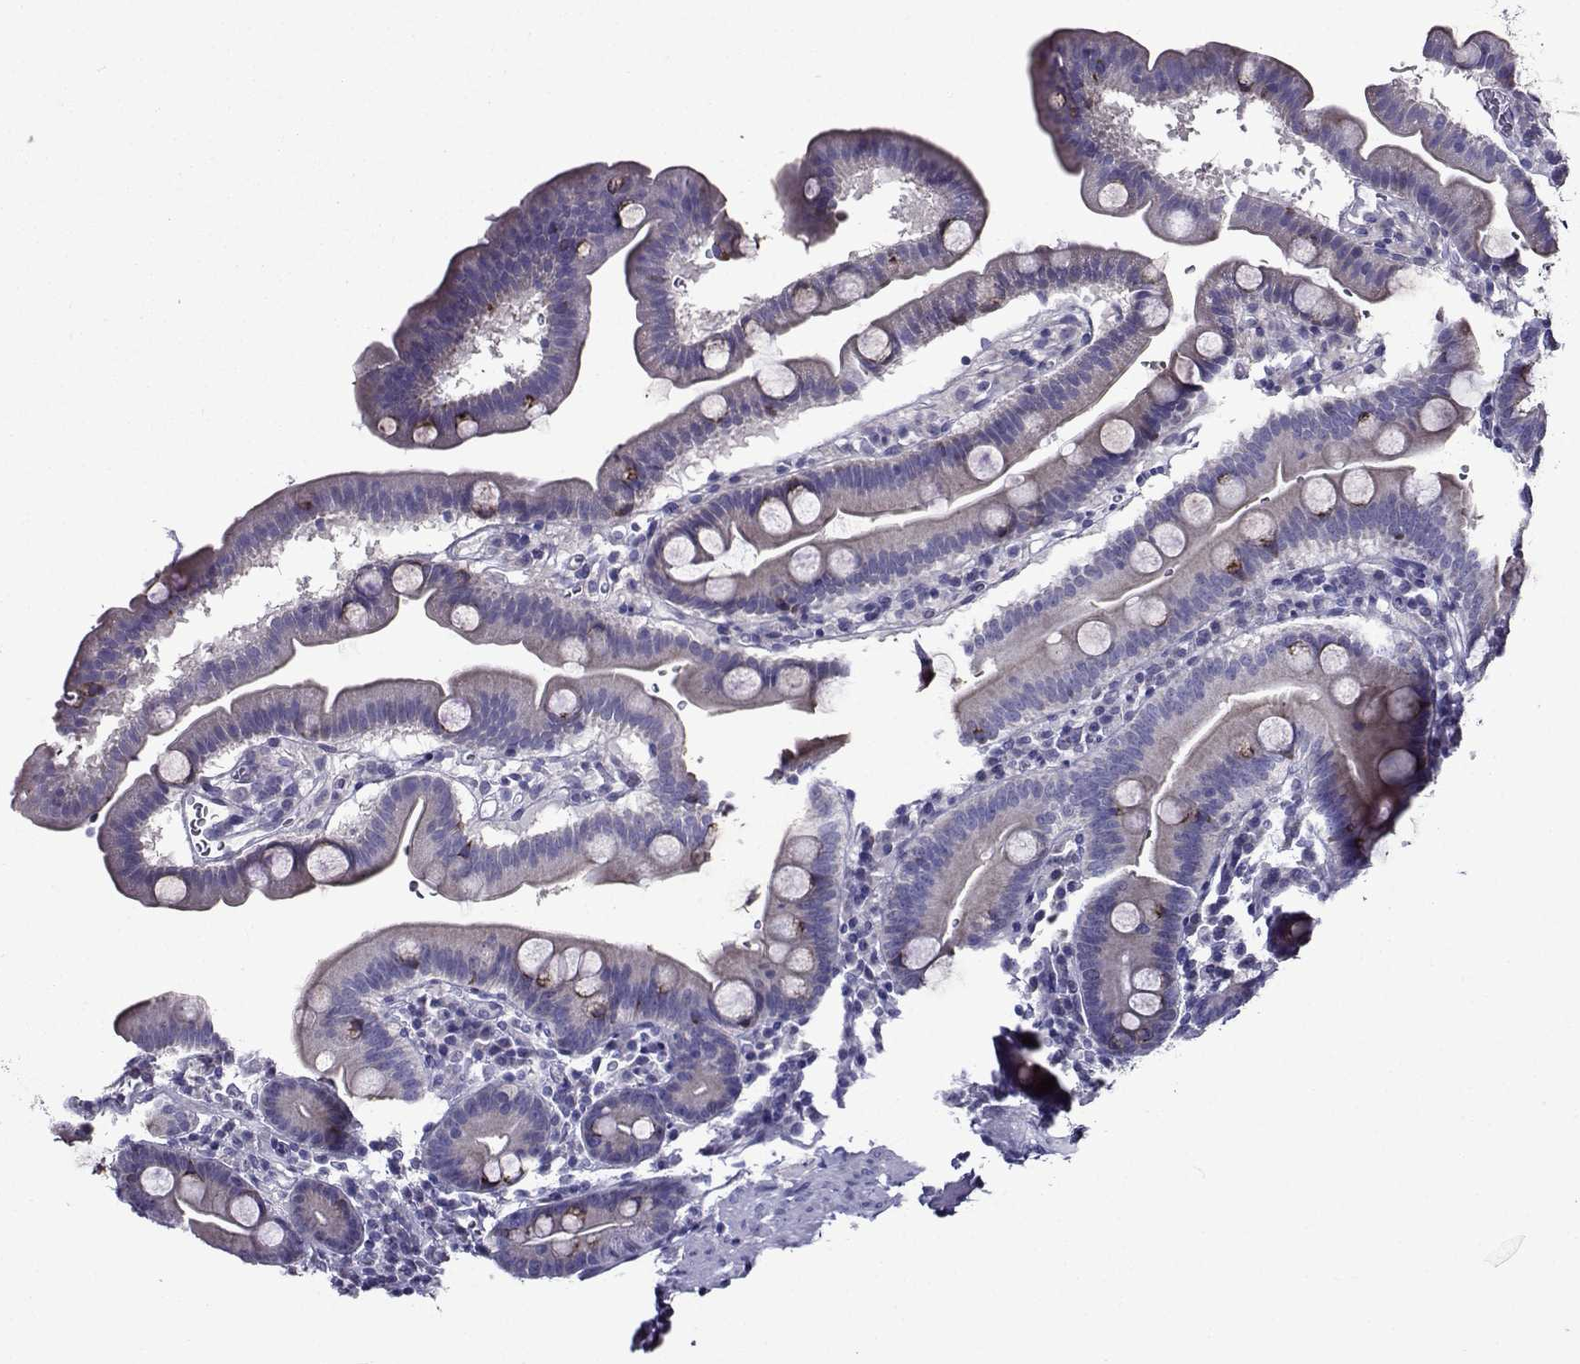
{"staining": {"intensity": "moderate", "quantity": "<25%", "location": "cytoplasmic/membranous"}, "tissue": "duodenum", "cell_type": "Glandular cells", "image_type": "normal", "snomed": [{"axis": "morphology", "description": "Normal tissue, NOS"}, {"axis": "topography", "description": "Duodenum"}], "caption": "DAB (3,3'-diaminobenzidine) immunohistochemical staining of normal duodenum reveals moderate cytoplasmic/membranous protein positivity in approximately <25% of glandular cells. (Stains: DAB (3,3'-diaminobenzidine) in brown, nuclei in blue, Microscopy: brightfield microscopy at high magnification).", "gene": "TMEM266", "patient": {"sex": "male", "age": 59}}